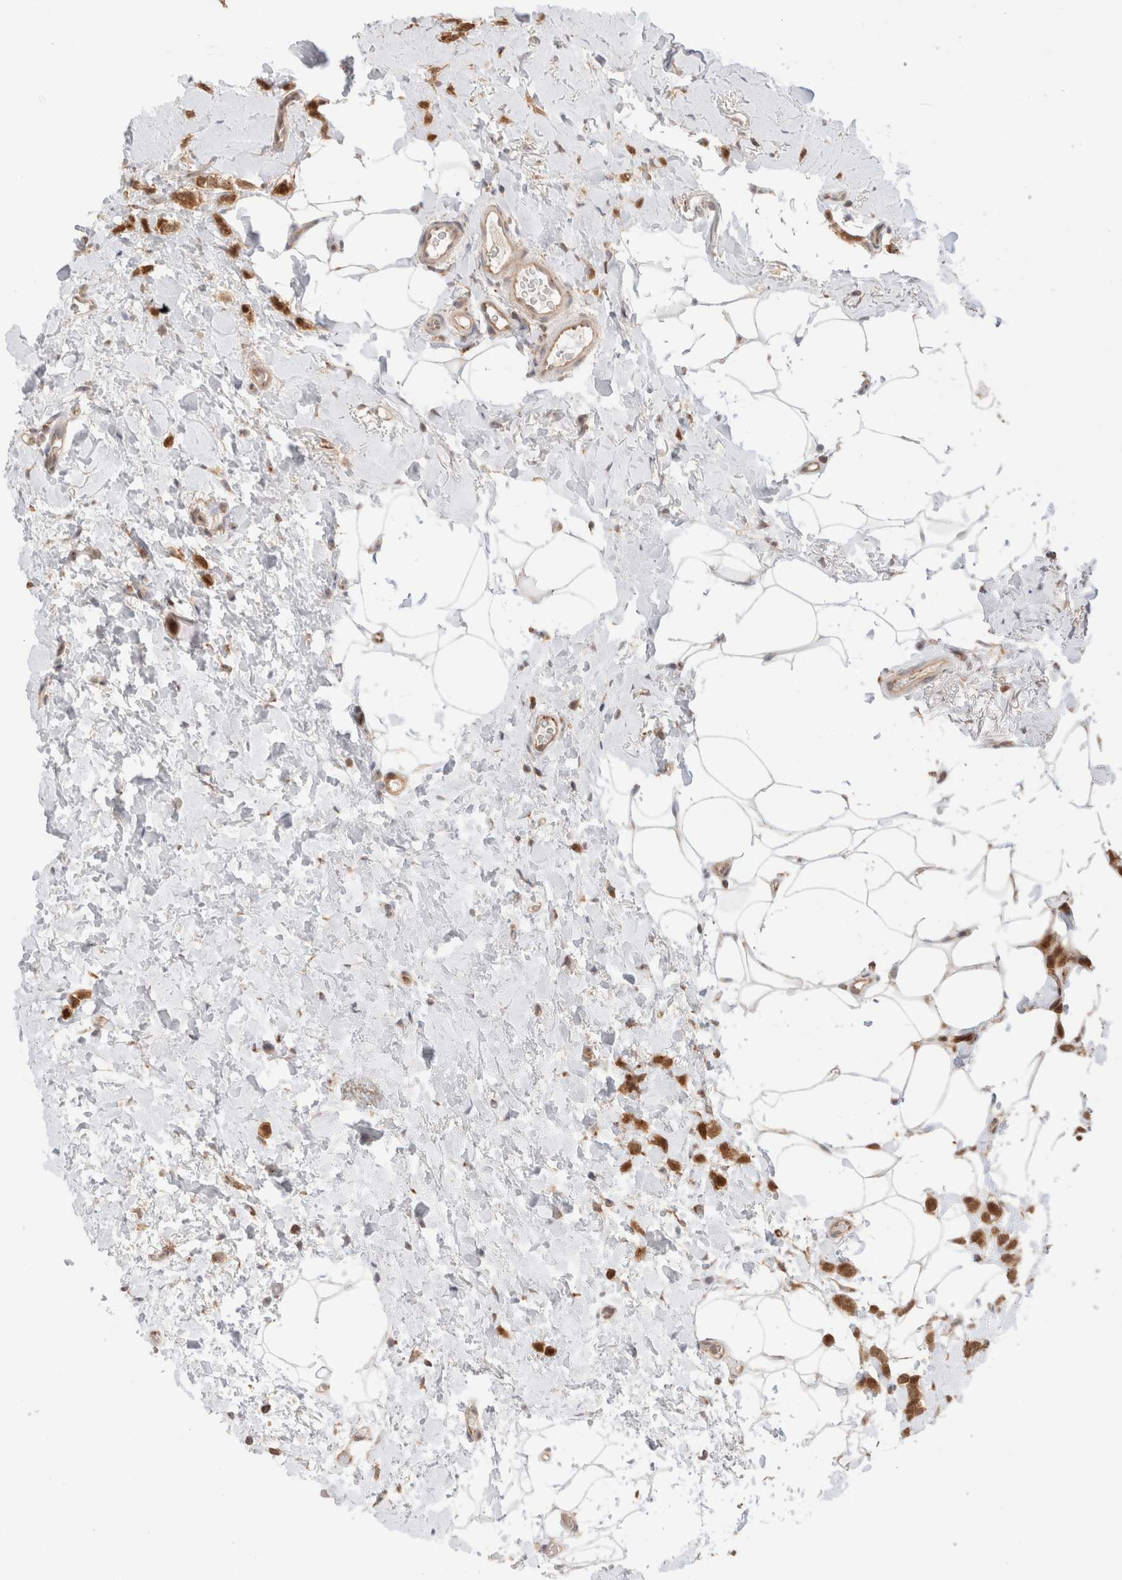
{"staining": {"intensity": "strong", "quantity": ">75%", "location": "cytoplasmic/membranous,nuclear"}, "tissue": "breast cancer", "cell_type": "Tumor cells", "image_type": "cancer", "snomed": [{"axis": "morphology", "description": "Normal tissue, NOS"}, {"axis": "morphology", "description": "Lobular carcinoma"}, {"axis": "topography", "description": "Breast"}], "caption": "Brown immunohistochemical staining in human lobular carcinoma (breast) demonstrates strong cytoplasmic/membranous and nuclear expression in about >75% of tumor cells. (DAB (3,3'-diaminobenzidine) IHC with brightfield microscopy, high magnification).", "gene": "XKR4", "patient": {"sex": "female", "age": 50}}